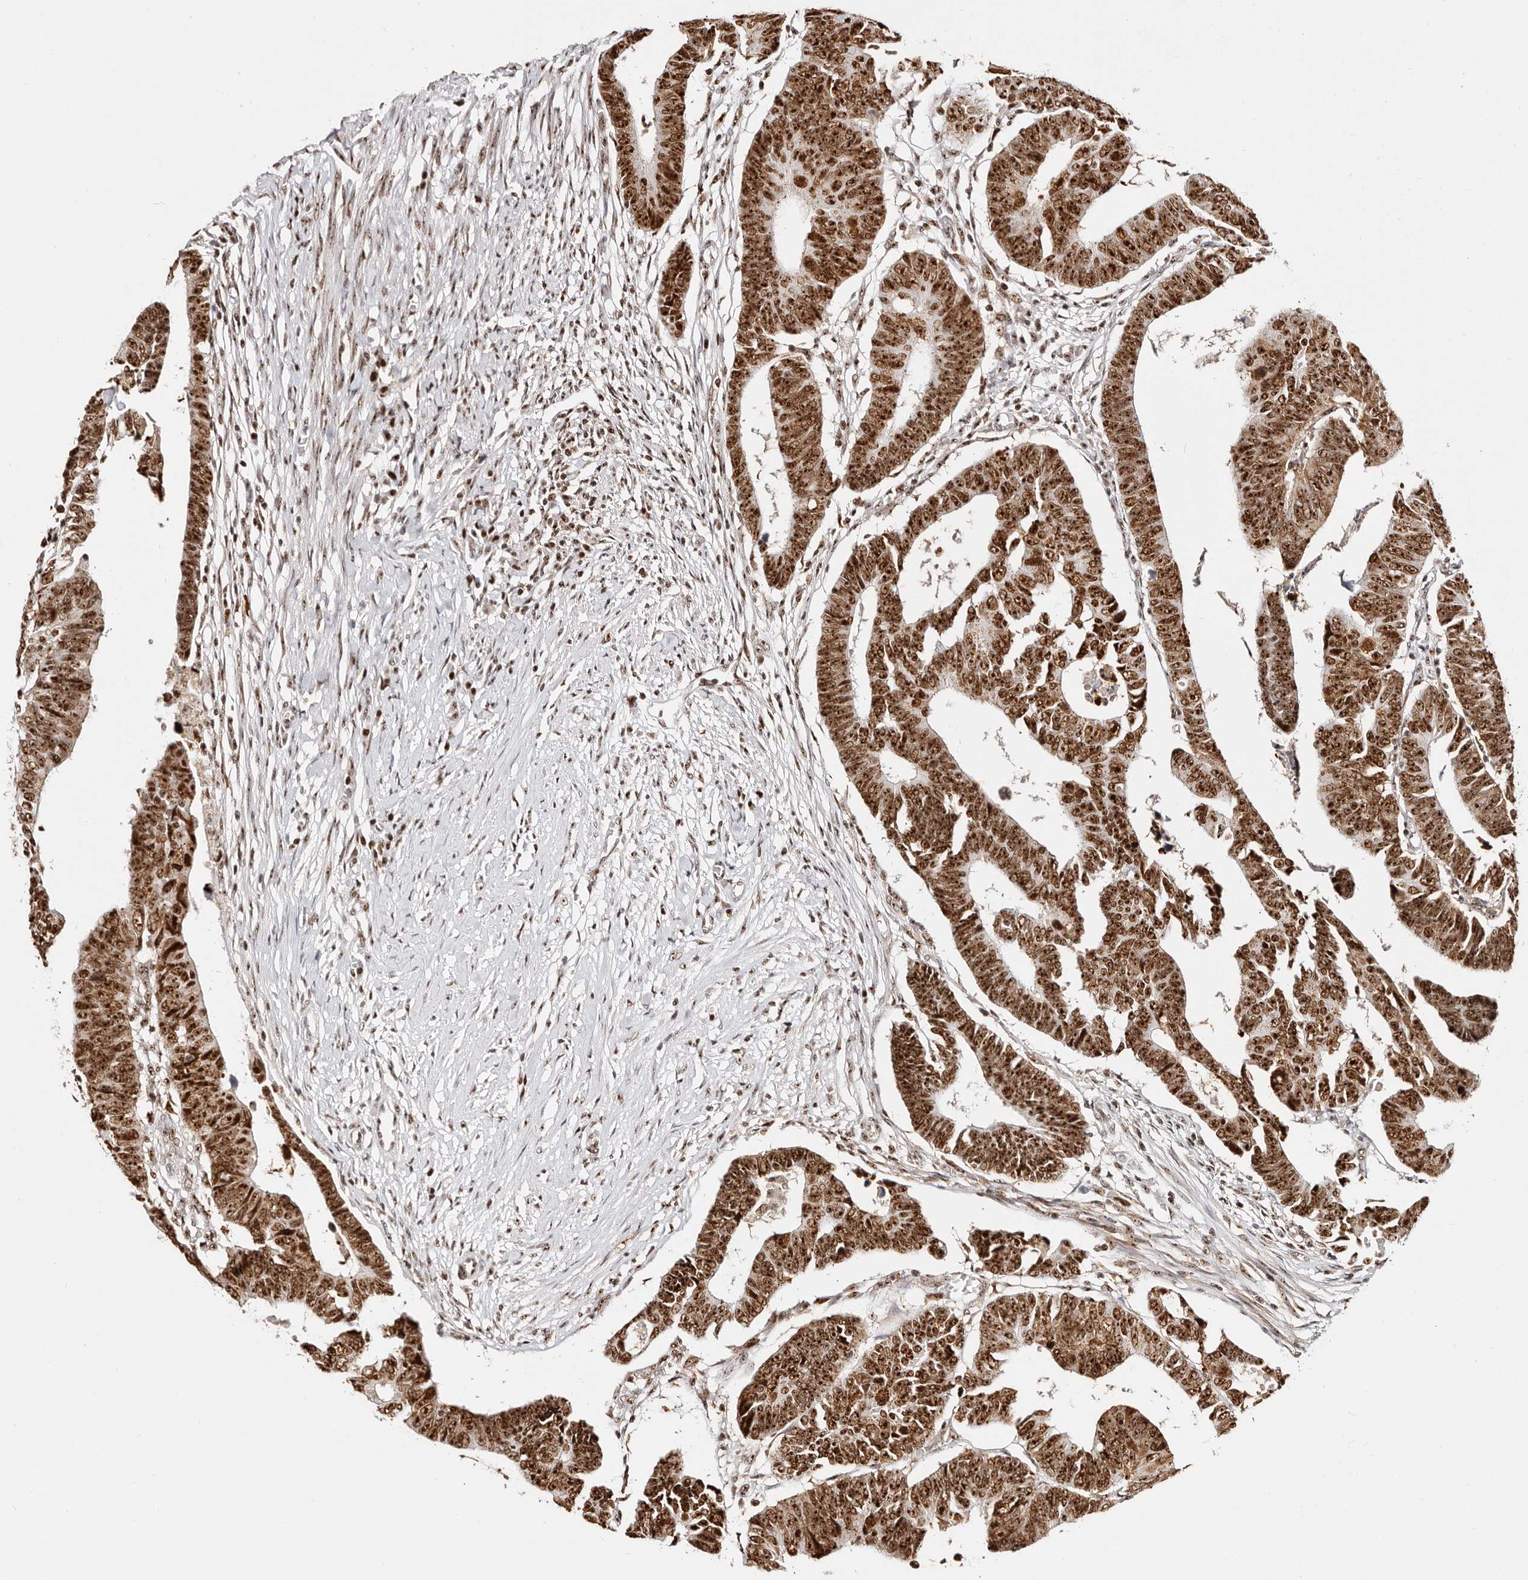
{"staining": {"intensity": "strong", "quantity": ">75%", "location": "cytoplasmic/membranous,nuclear"}, "tissue": "colorectal cancer", "cell_type": "Tumor cells", "image_type": "cancer", "snomed": [{"axis": "morphology", "description": "Adenocarcinoma, NOS"}, {"axis": "topography", "description": "Rectum"}], "caption": "Brown immunohistochemical staining in colorectal cancer exhibits strong cytoplasmic/membranous and nuclear staining in approximately >75% of tumor cells. Using DAB (3,3'-diaminobenzidine) (brown) and hematoxylin (blue) stains, captured at high magnification using brightfield microscopy.", "gene": "IQGAP3", "patient": {"sex": "female", "age": 65}}